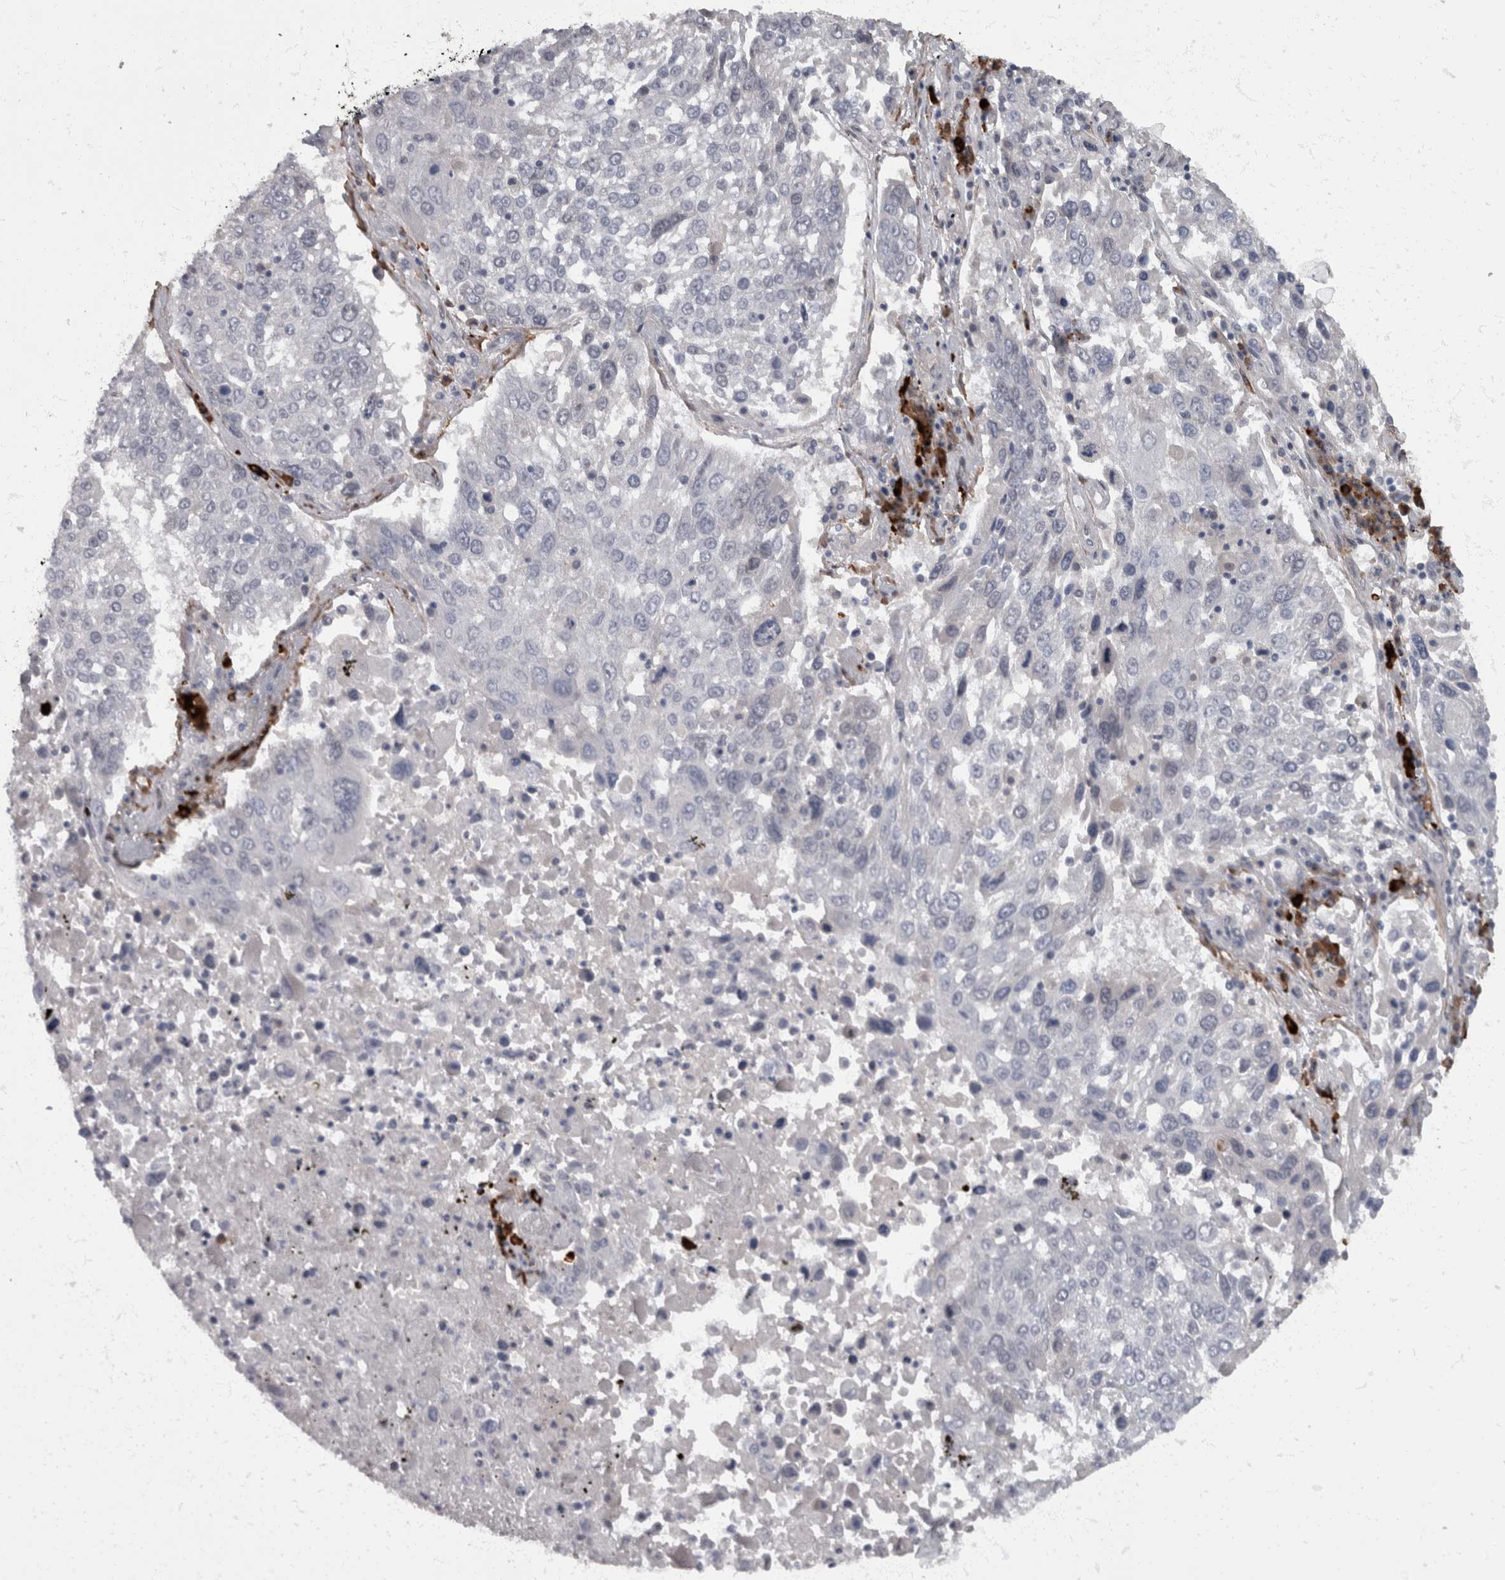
{"staining": {"intensity": "negative", "quantity": "none", "location": "none"}, "tissue": "lung cancer", "cell_type": "Tumor cells", "image_type": "cancer", "snomed": [{"axis": "morphology", "description": "Squamous cell carcinoma, NOS"}, {"axis": "topography", "description": "Lung"}], "caption": "This is an IHC image of human lung squamous cell carcinoma. There is no expression in tumor cells.", "gene": "MASTL", "patient": {"sex": "male", "age": 65}}